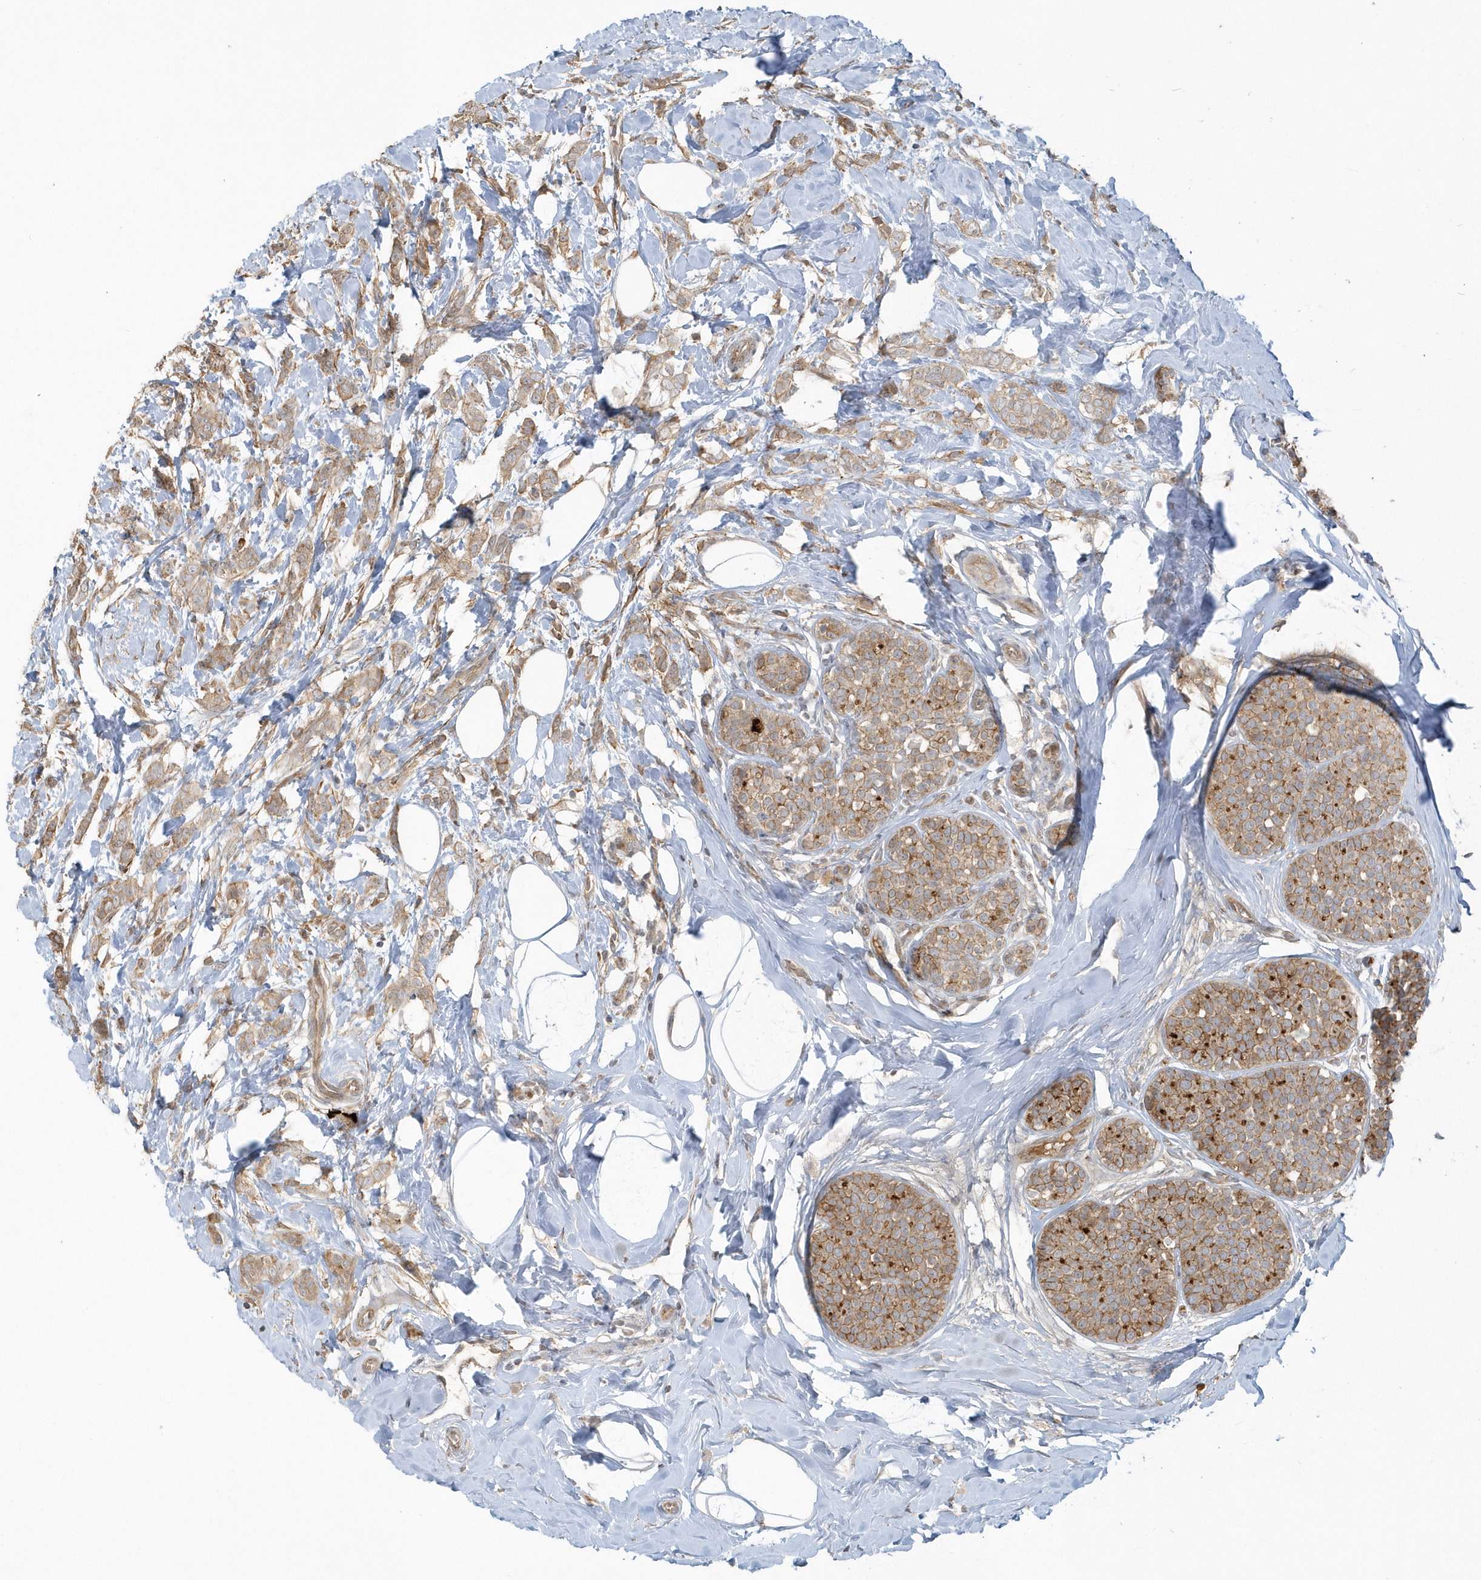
{"staining": {"intensity": "moderate", "quantity": ">75%", "location": "cytoplasmic/membranous"}, "tissue": "breast cancer", "cell_type": "Tumor cells", "image_type": "cancer", "snomed": [{"axis": "morphology", "description": "Lobular carcinoma, in situ"}, {"axis": "morphology", "description": "Lobular carcinoma"}, {"axis": "topography", "description": "Breast"}], "caption": "IHC of breast cancer exhibits medium levels of moderate cytoplasmic/membranous positivity in about >75% of tumor cells.", "gene": "STIM2", "patient": {"sex": "female", "age": 41}}